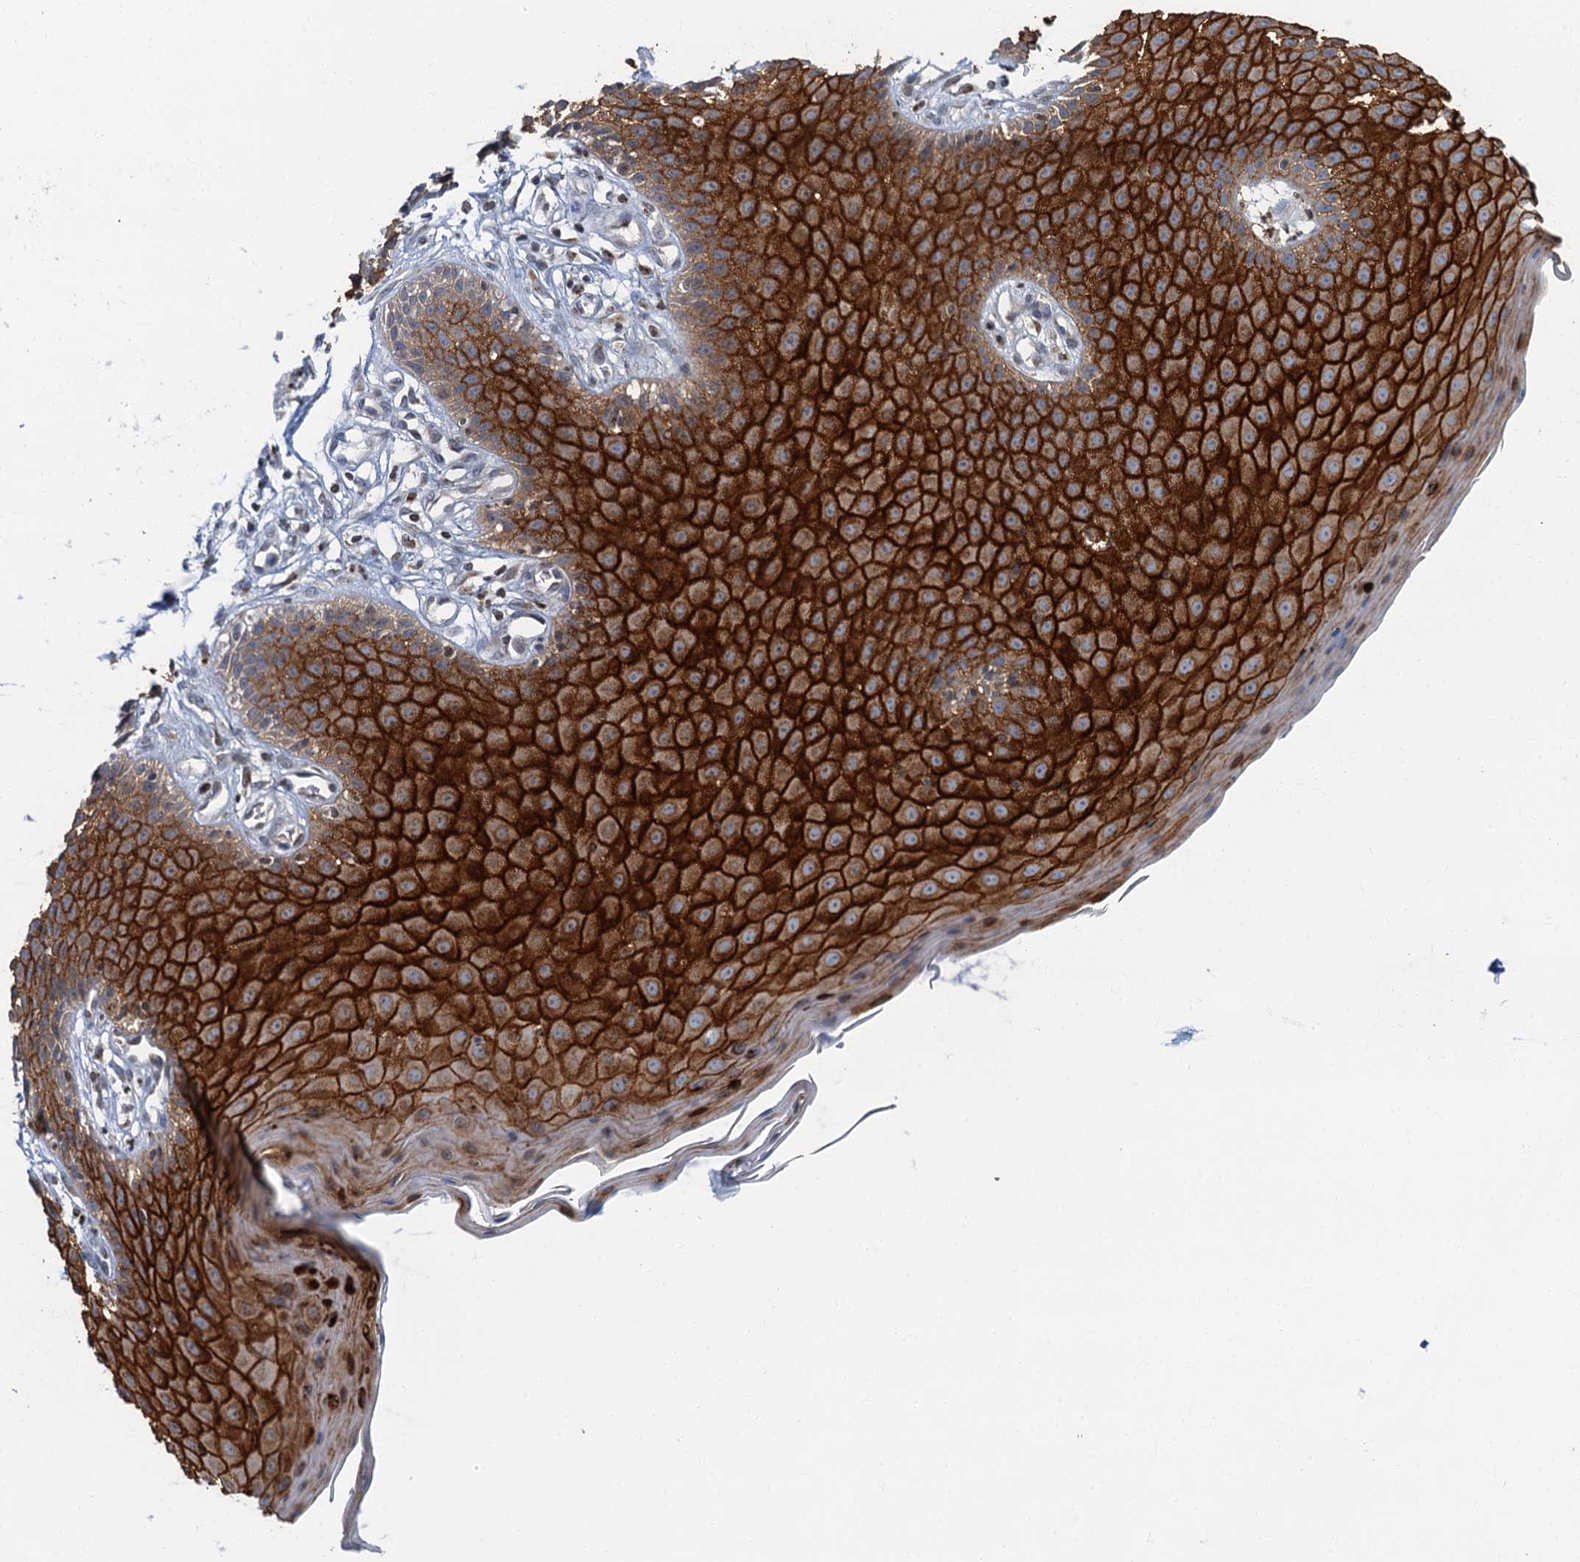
{"staining": {"intensity": "strong", "quantity": ">75%", "location": "cytoplasmic/membranous"}, "tissue": "skin", "cell_type": "Epidermal cells", "image_type": "normal", "snomed": [{"axis": "morphology", "description": "Normal tissue, NOS"}, {"axis": "topography", "description": "Vulva"}], "caption": "Skin stained with immunohistochemistry (IHC) exhibits strong cytoplasmic/membranous expression in about >75% of epidermal cells. (DAB IHC, brown staining for protein, blue staining for nuclei).", "gene": "LYPD3", "patient": {"sex": "female", "age": 68}}